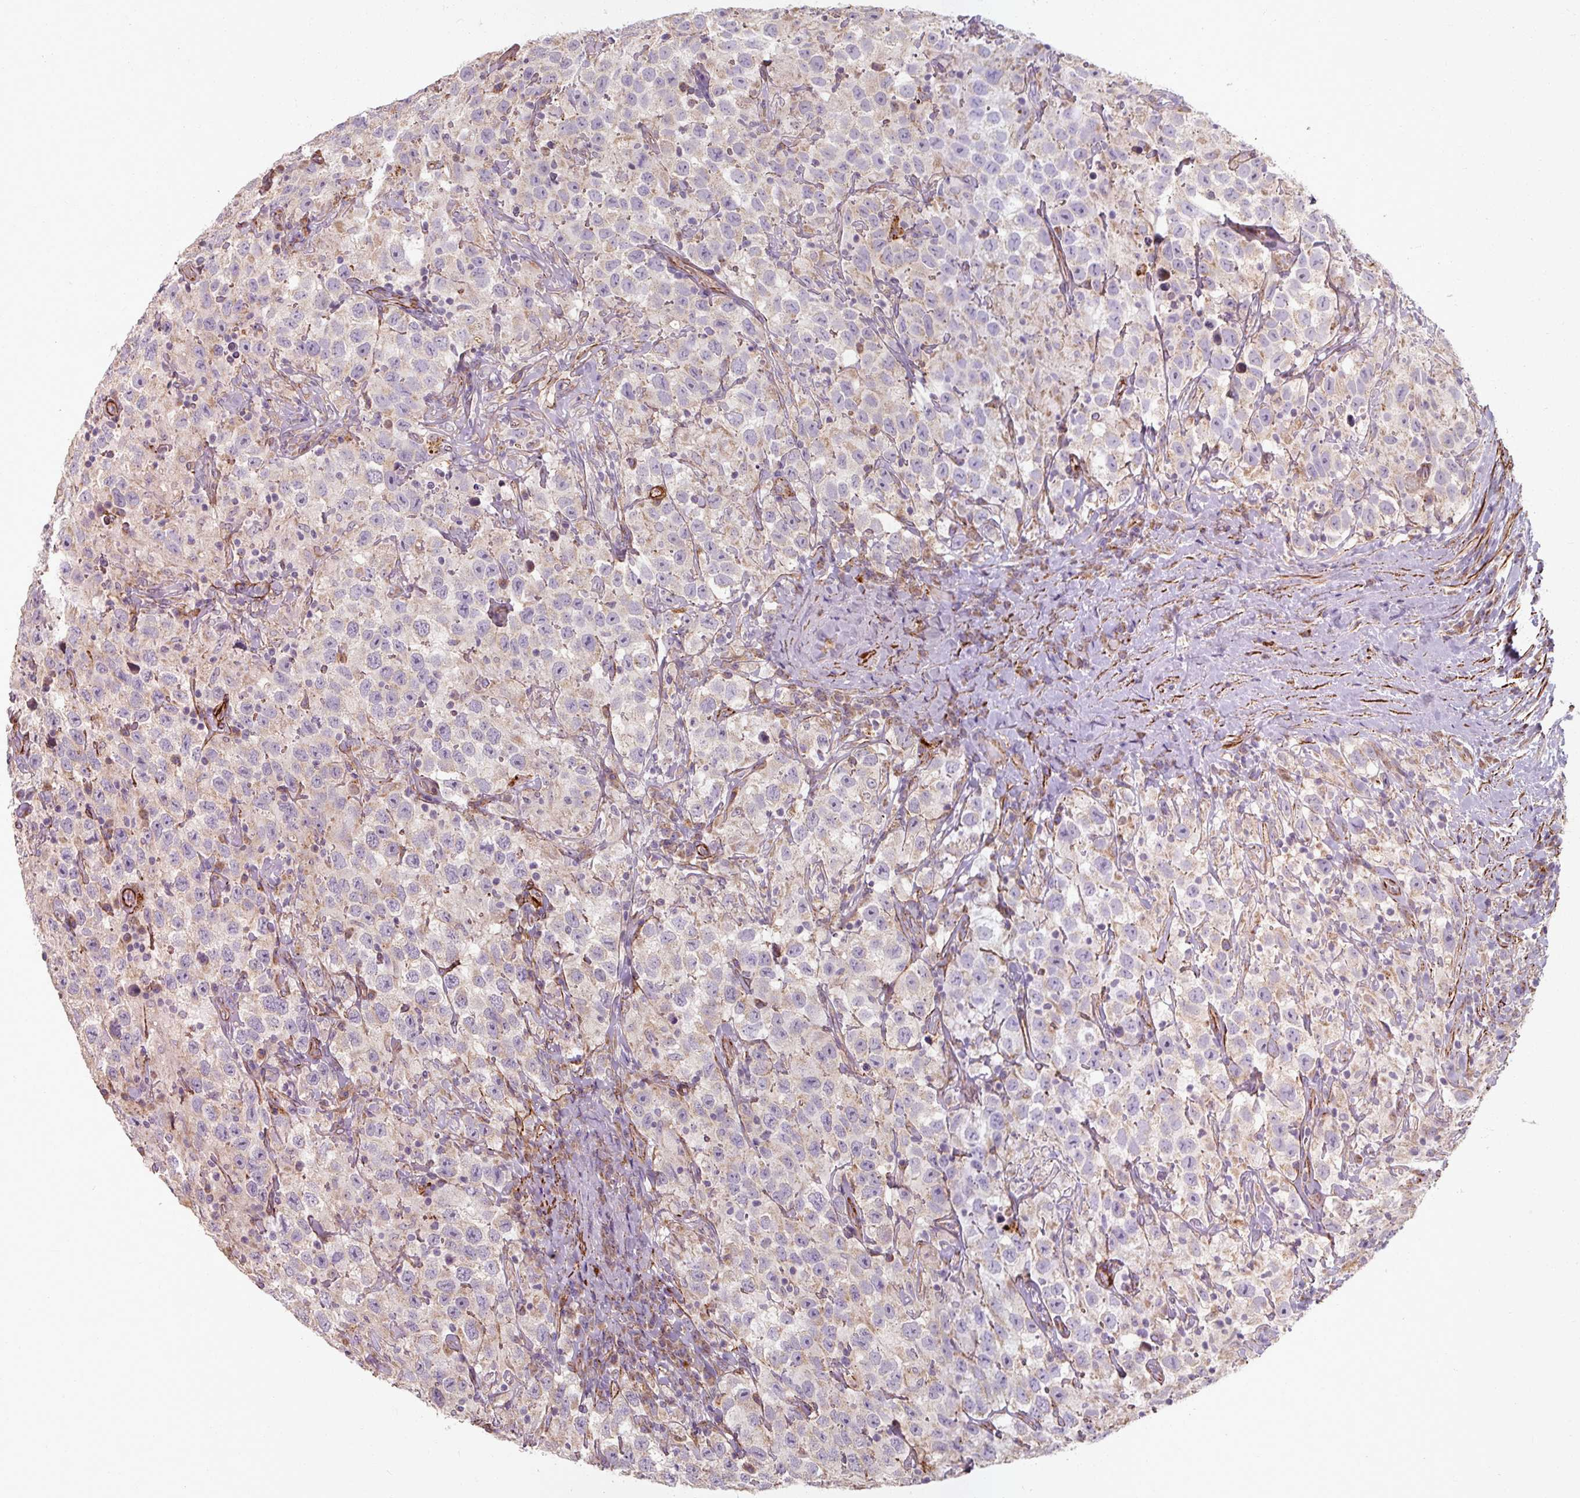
{"staining": {"intensity": "negative", "quantity": "none", "location": "none"}, "tissue": "testis cancer", "cell_type": "Tumor cells", "image_type": "cancer", "snomed": [{"axis": "morphology", "description": "Seminoma, NOS"}, {"axis": "topography", "description": "Testis"}], "caption": "IHC image of human testis seminoma stained for a protein (brown), which shows no expression in tumor cells.", "gene": "MRPS5", "patient": {"sex": "male", "age": 41}}